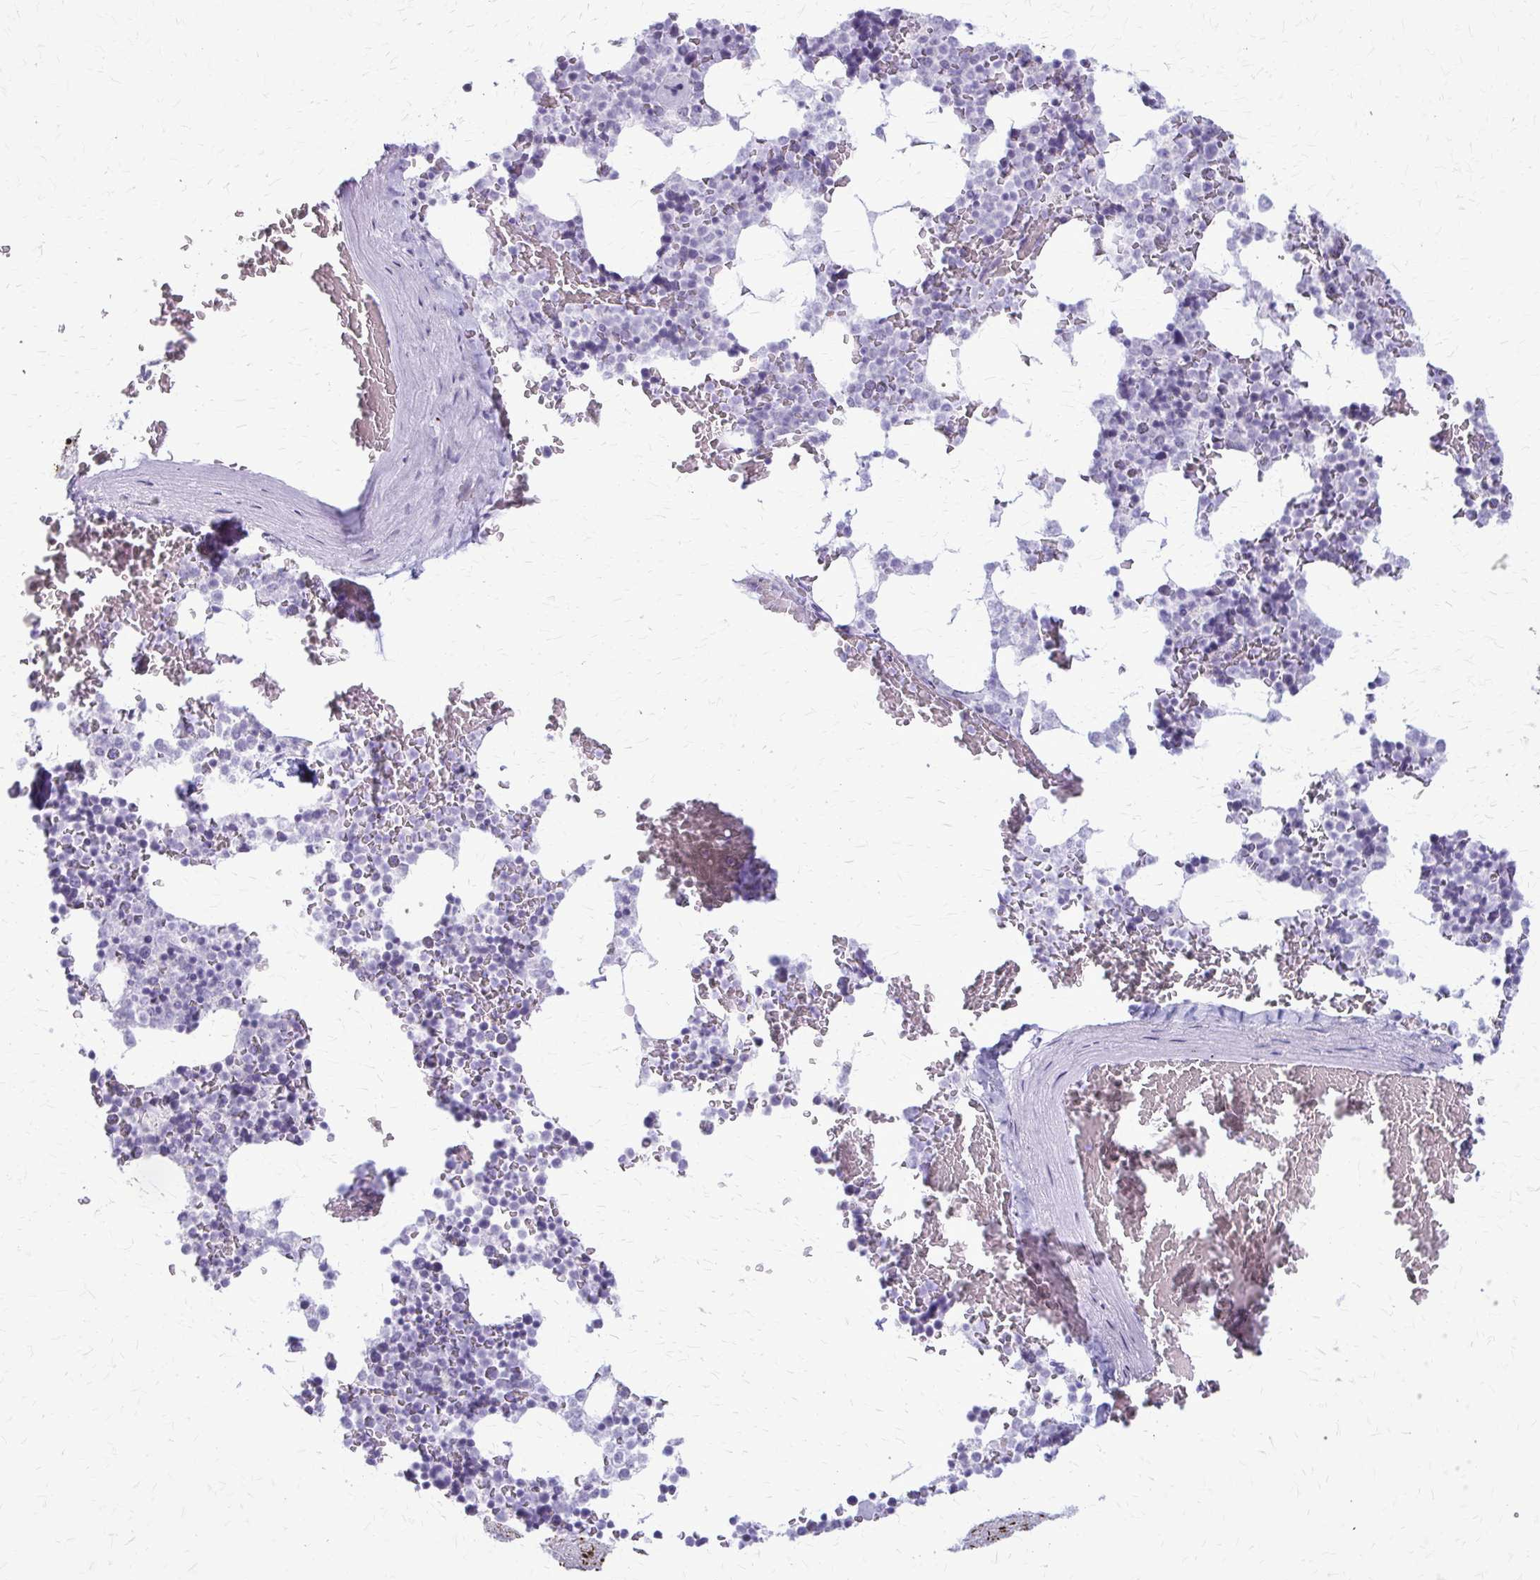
{"staining": {"intensity": "negative", "quantity": "none", "location": "none"}, "tissue": "bone marrow", "cell_type": "Hematopoietic cells", "image_type": "normal", "snomed": [{"axis": "morphology", "description": "Normal tissue, NOS"}, {"axis": "topography", "description": "Bone marrow"}], "caption": "The photomicrograph reveals no significant staining in hematopoietic cells of bone marrow. Brightfield microscopy of immunohistochemistry stained with DAB (3,3'-diaminobenzidine) (brown) and hematoxylin (blue), captured at high magnification.", "gene": "KRT5", "patient": {"sex": "female", "age": 42}}